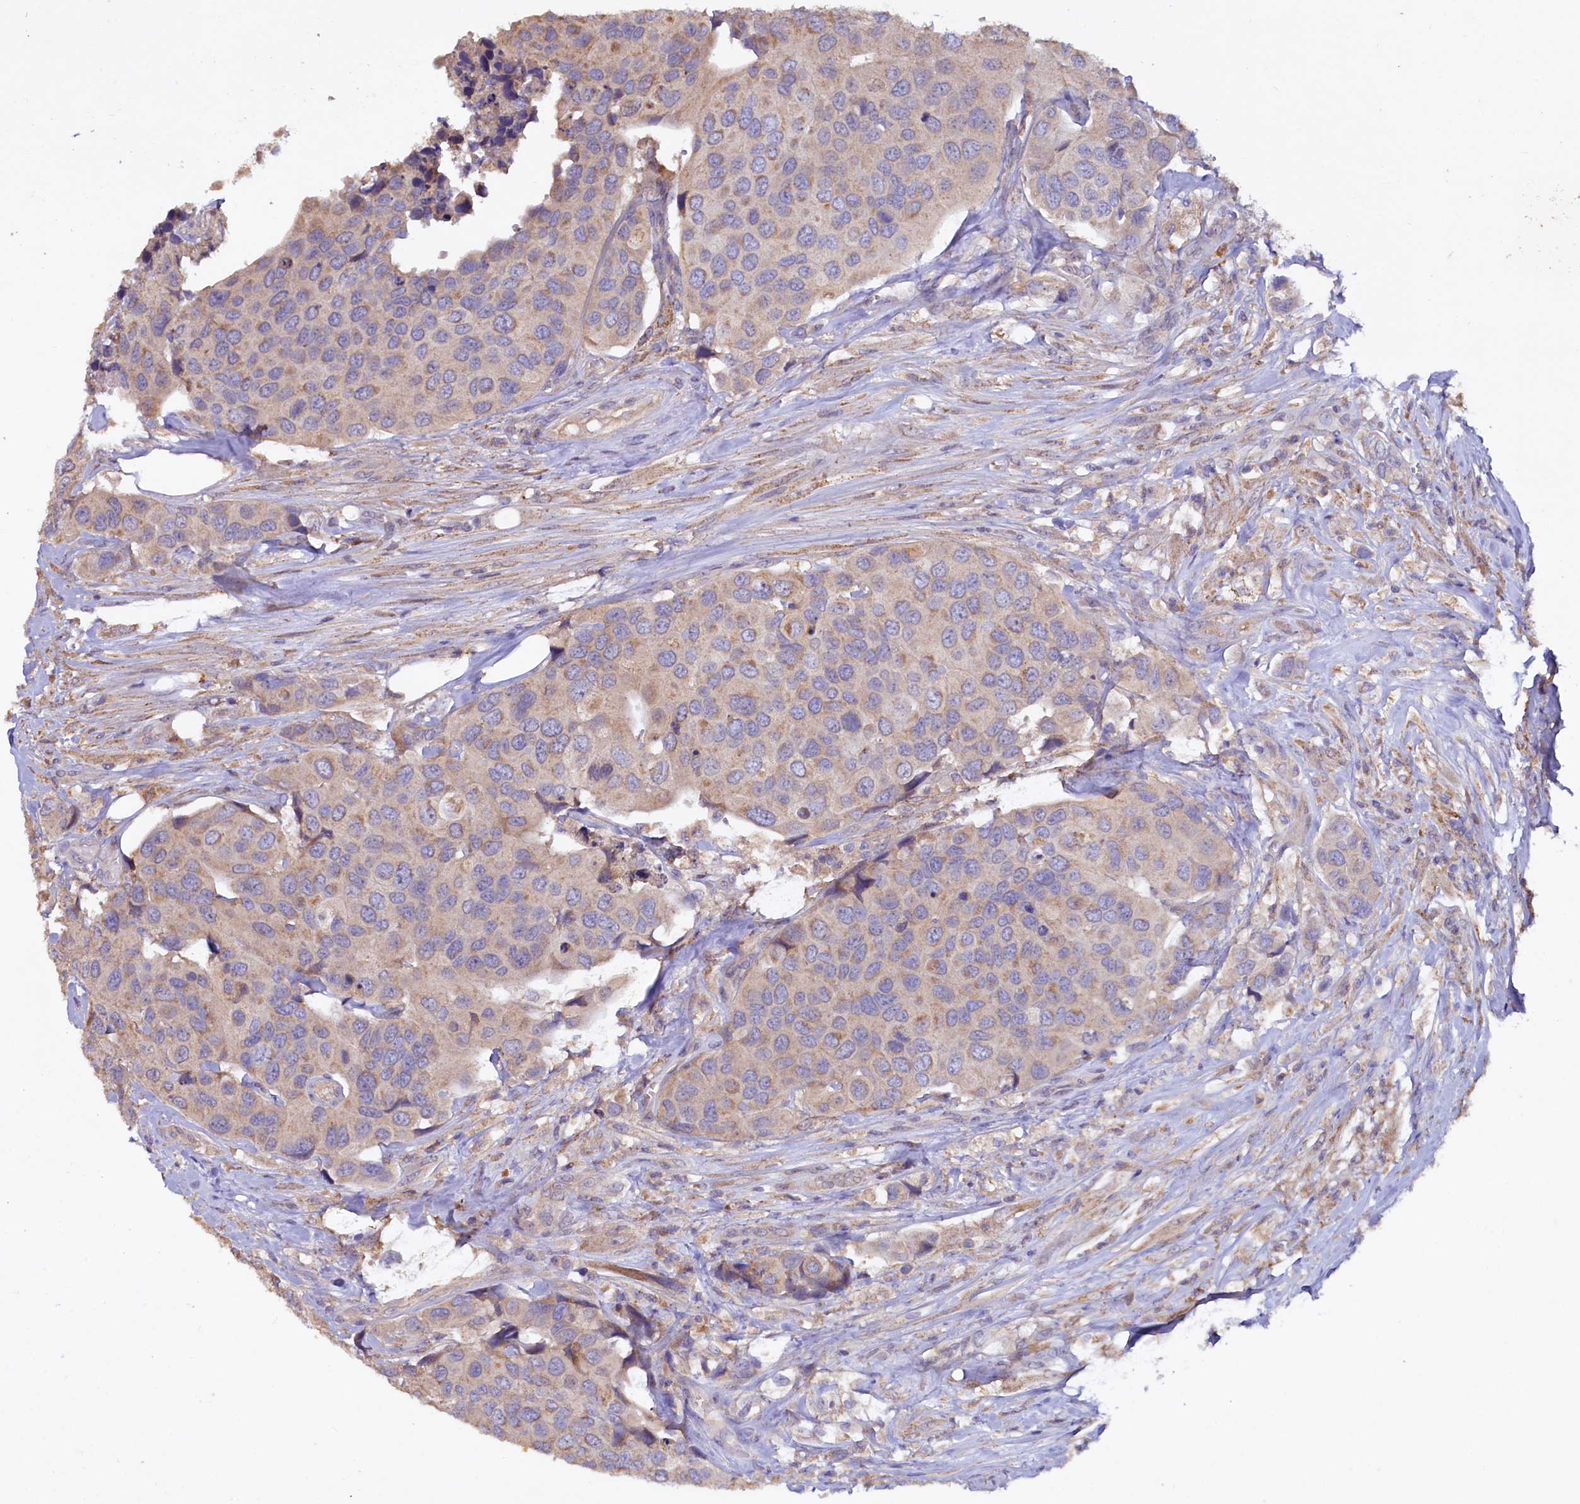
{"staining": {"intensity": "weak", "quantity": "25%-75%", "location": "cytoplasmic/membranous"}, "tissue": "urothelial cancer", "cell_type": "Tumor cells", "image_type": "cancer", "snomed": [{"axis": "morphology", "description": "Urothelial carcinoma, High grade"}, {"axis": "topography", "description": "Urinary bladder"}], "caption": "Immunohistochemical staining of urothelial cancer shows weak cytoplasmic/membranous protein staining in approximately 25%-75% of tumor cells.", "gene": "ETFBKMT", "patient": {"sex": "male", "age": 74}}